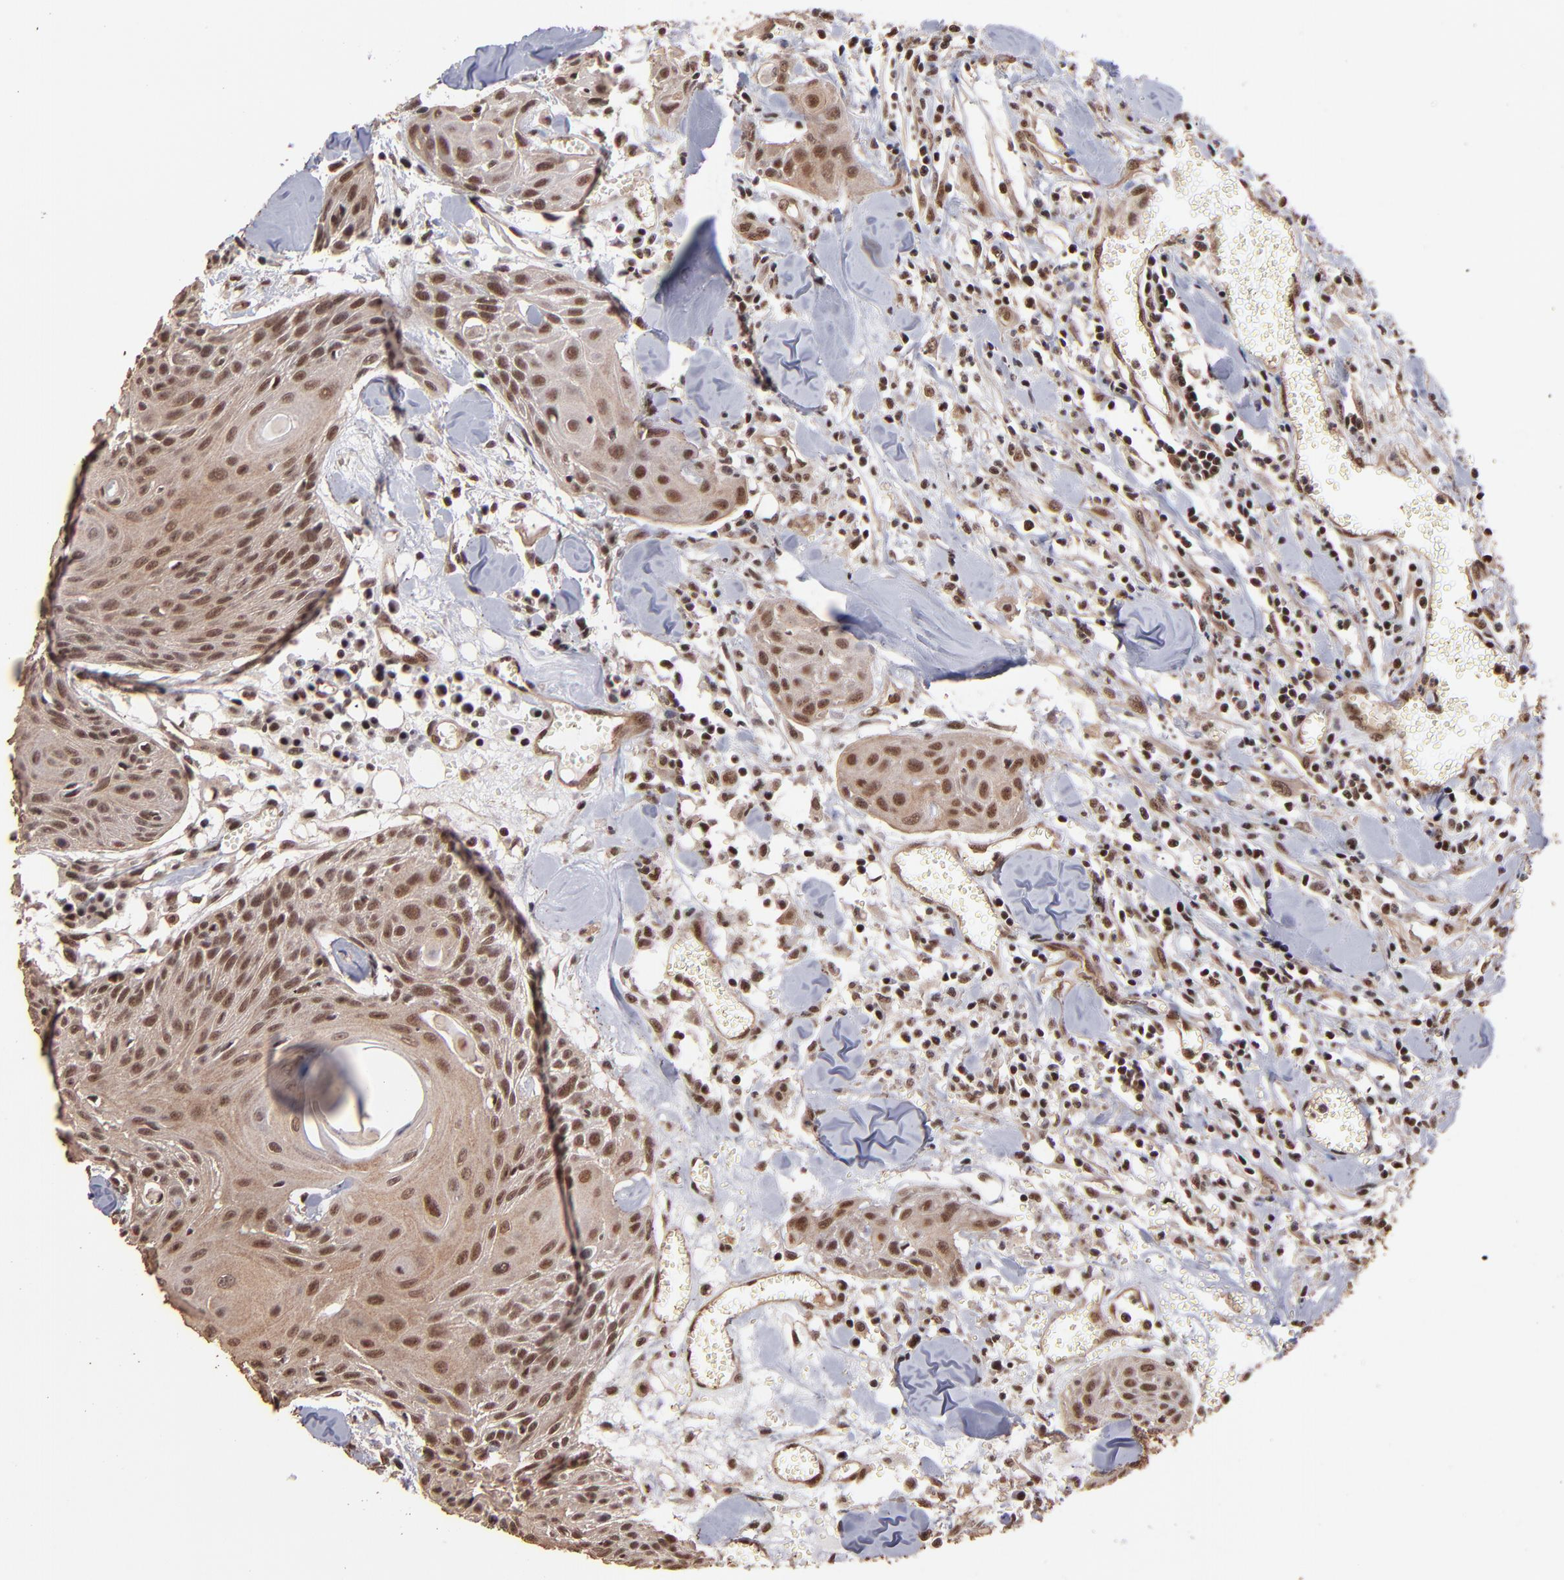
{"staining": {"intensity": "moderate", "quantity": ">75%", "location": "cytoplasmic/membranous,nuclear"}, "tissue": "head and neck cancer", "cell_type": "Tumor cells", "image_type": "cancer", "snomed": [{"axis": "morphology", "description": "Squamous cell carcinoma, NOS"}, {"axis": "morphology", "description": "Squamous cell carcinoma, metastatic, NOS"}, {"axis": "topography", "description": "Lymph node"}, {"axis": "topography", "description": "Salivary gland"}, {"axis": "topography", "description": "Head-Neck"}], "caption": "Protein staining reveals moderate cytoplasmic/membranous and nuclear positivity in approximately >75% of tumor cells in head and neck cancer.", "gene": "TERF2", "patient": {"sex": "female", "age": 74}}